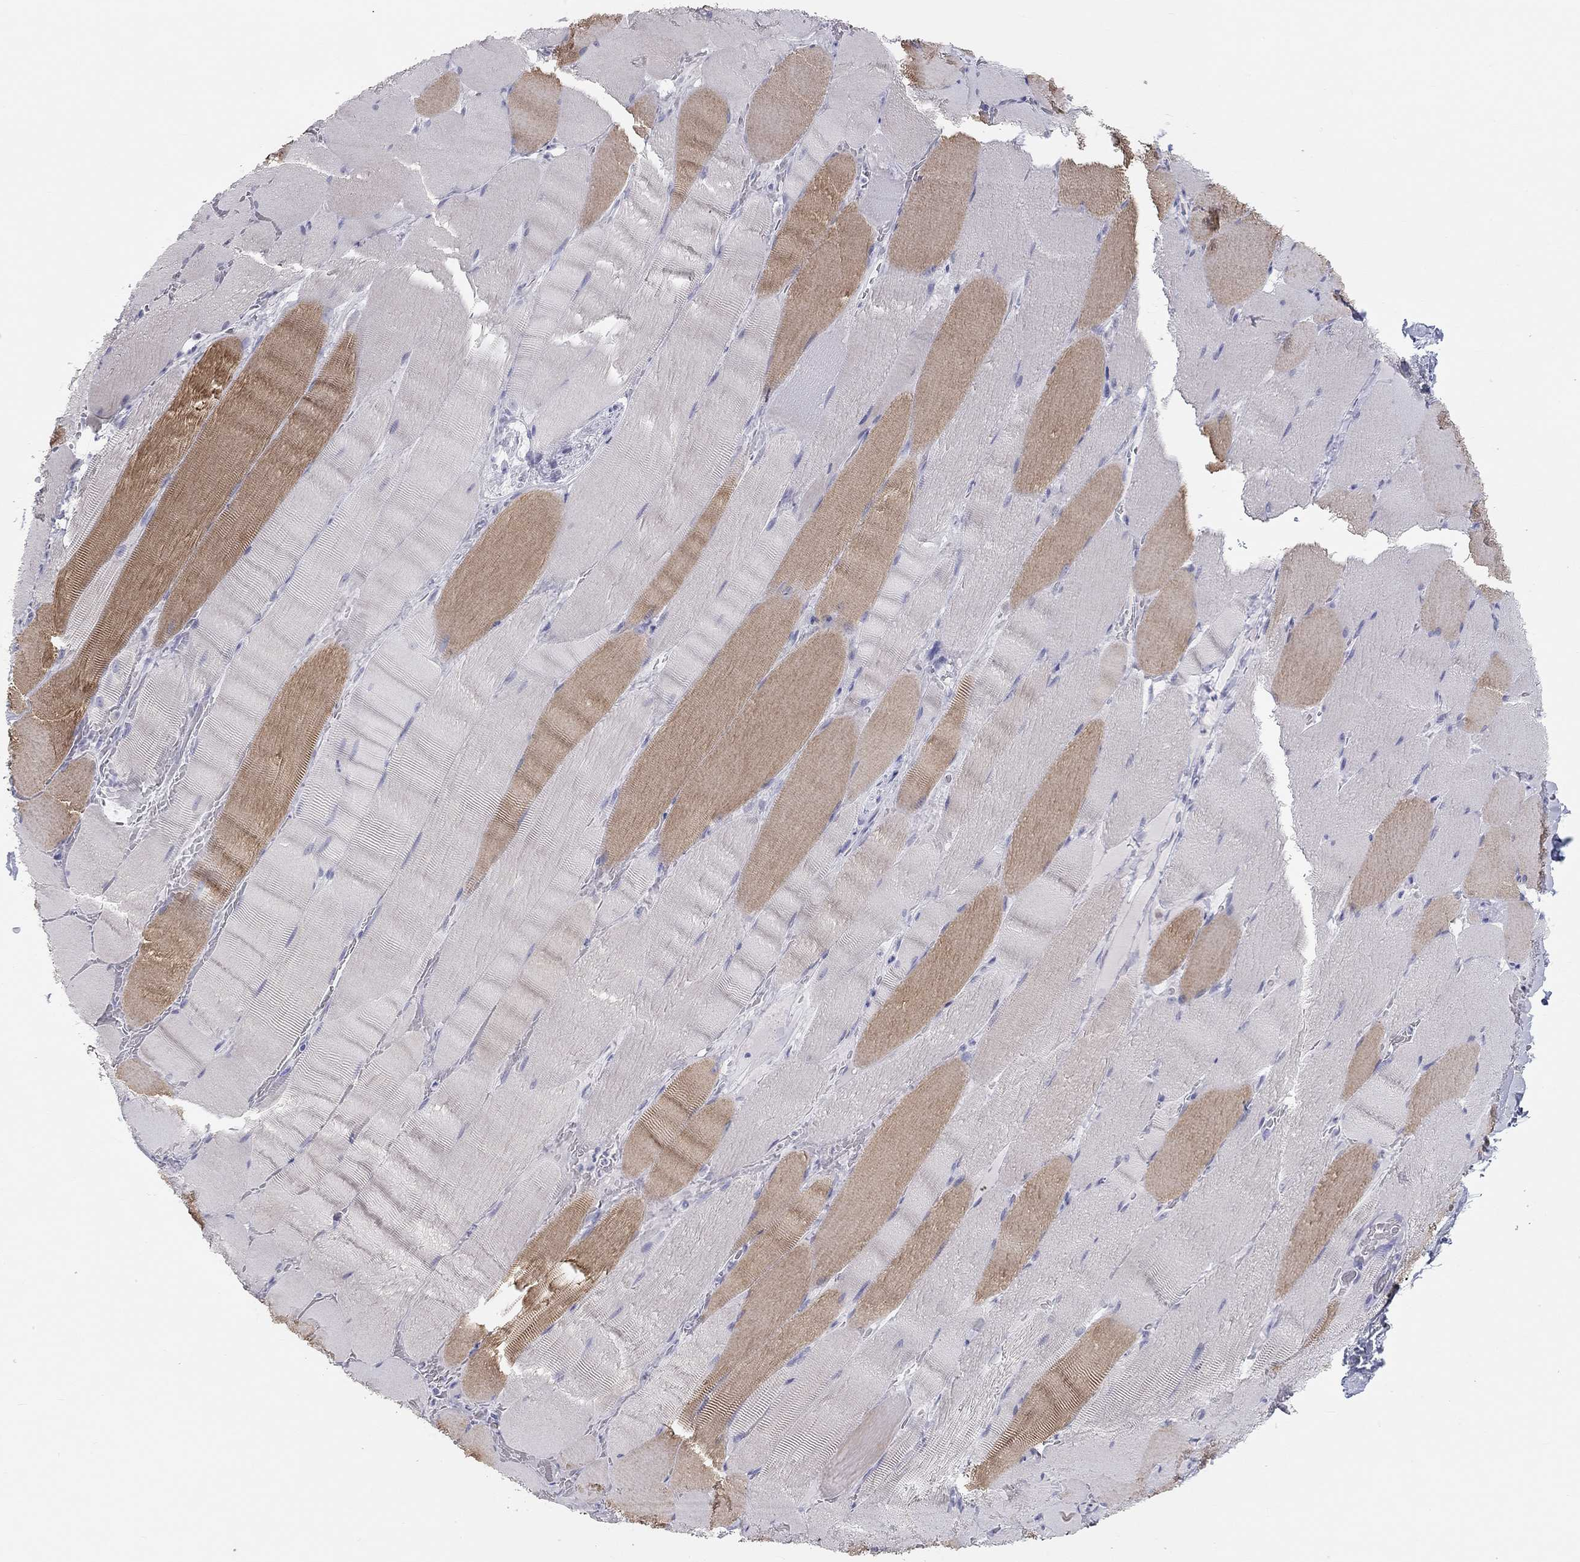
{"staining": {"intensity": "moderate", "quantity": "<25%", "location": "cytoplasmic/membranous"}, "tissue": "skeletal muscle", "cell_type": "Myocytes", "image_type": "normal", "snomed": [{"axis": "morphology", "description": "Normal tissue, NOS"}, {"axis": "topography", "description": "Skeletal muscle"}], "caption": "Immunohistochemistry (DAB (3,3'-diaminobenzidine)) staining of normal human skeletal muscle reveals moderate cytoplasmic/membranous protein positivity in approximately <25% of myocytes. The protein of interest is stained brown, and the nuclei are stained in blue (DAB (3,3'-diaminobenzidine) IHC with brightfield microscopy, high magnification).", "gene": "AK8", "patient": {"sex": "male", "age": 56}}